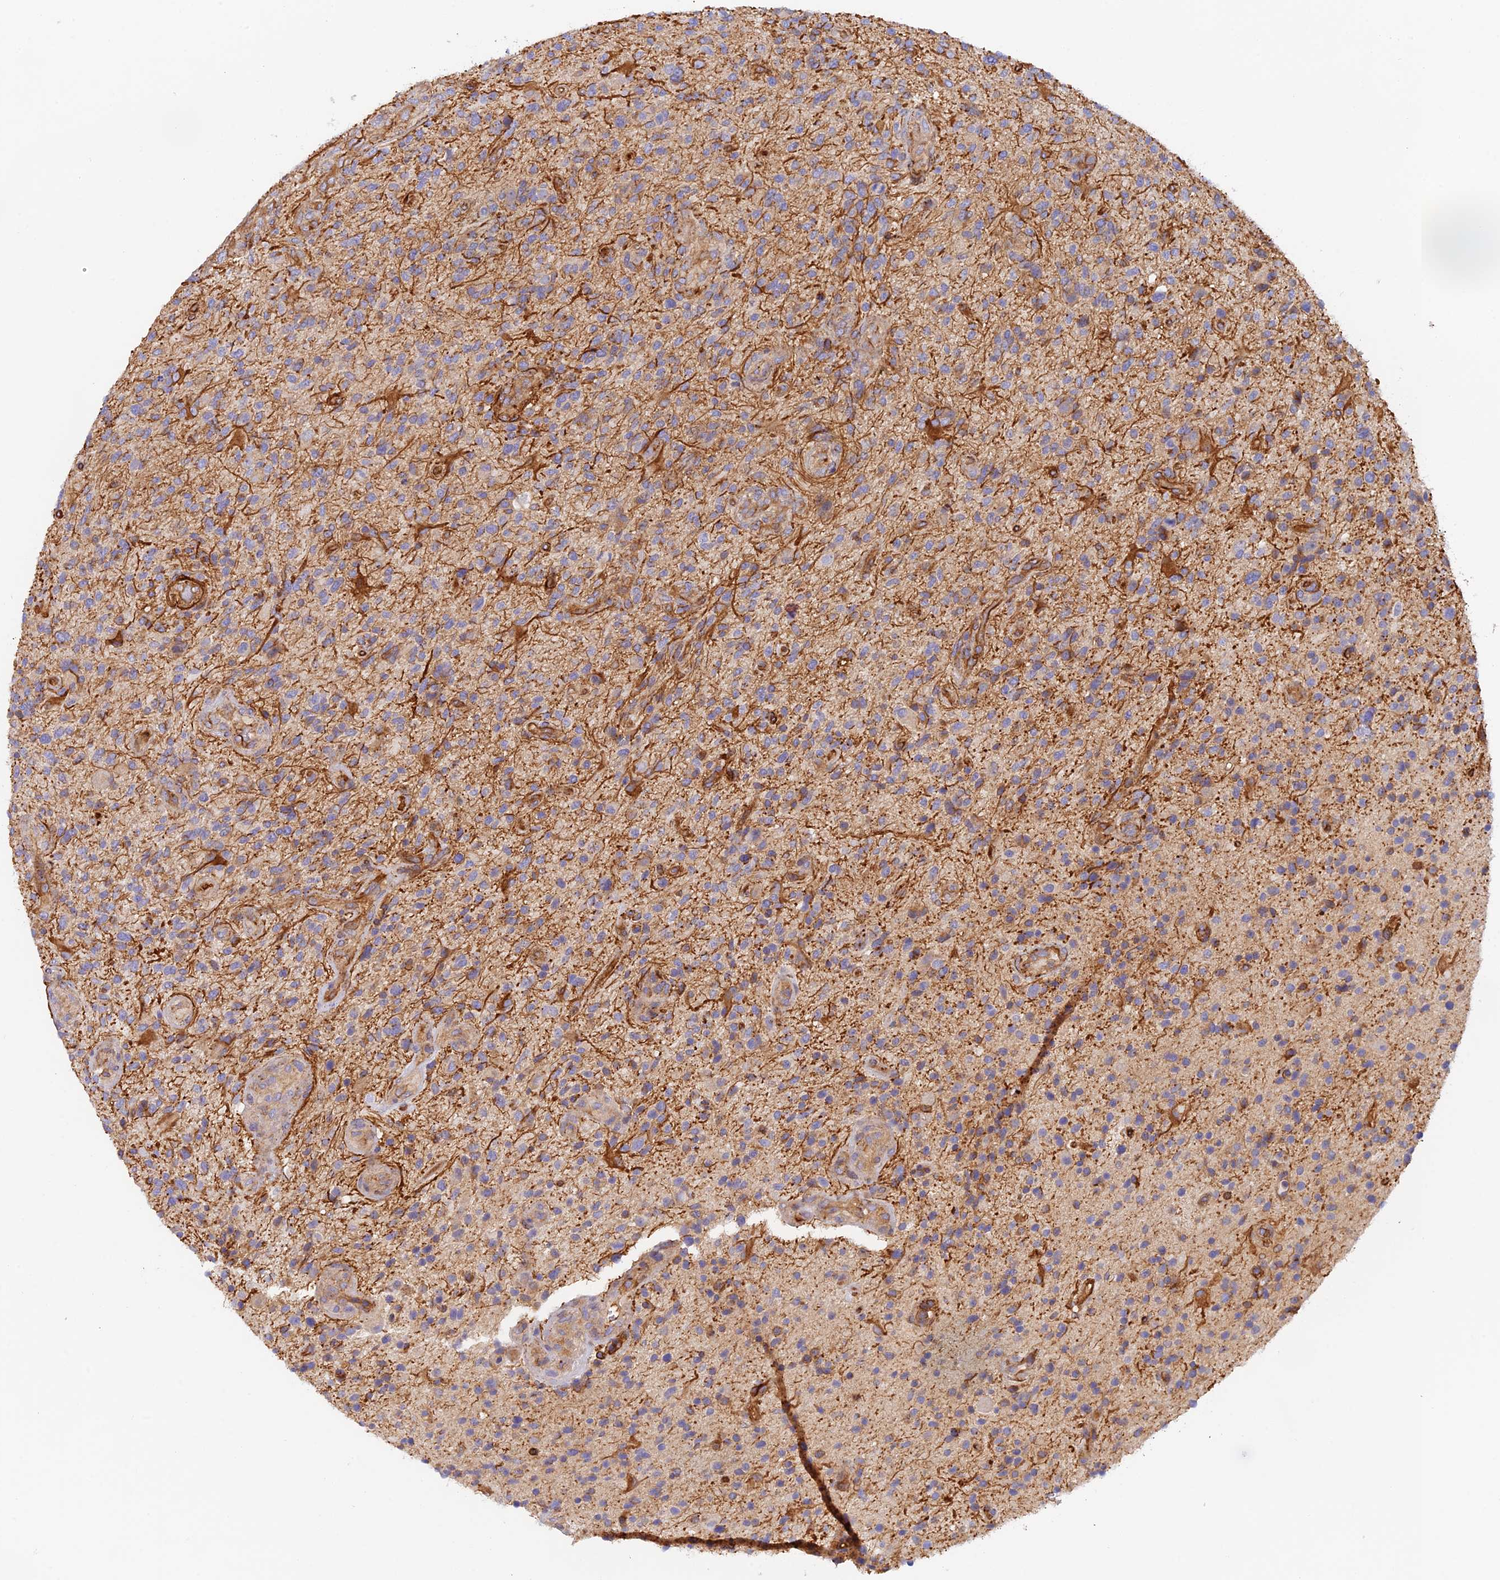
{"staining": {"intensity": "moderate", "quantity": "<25%", "location": "cytoplasmic/membranous"}, "tissue": "glioma", "cell_type": "Tumor cells", "image_type": "cancer", "snomed": [{"axis": "morphology", "description": "Glioma, malignant, High grade"}, {"axis": "topography", "description": "Brain"}], "caption": "Immunohistochemistry (DAB) staining of malignant glioma (high-grade) shows moderate cytoplasmic/membranous protein staining in about <25% of tumor cells.", "gene": "MYO9A", "patient": {"sex": "male", "age": 47}}